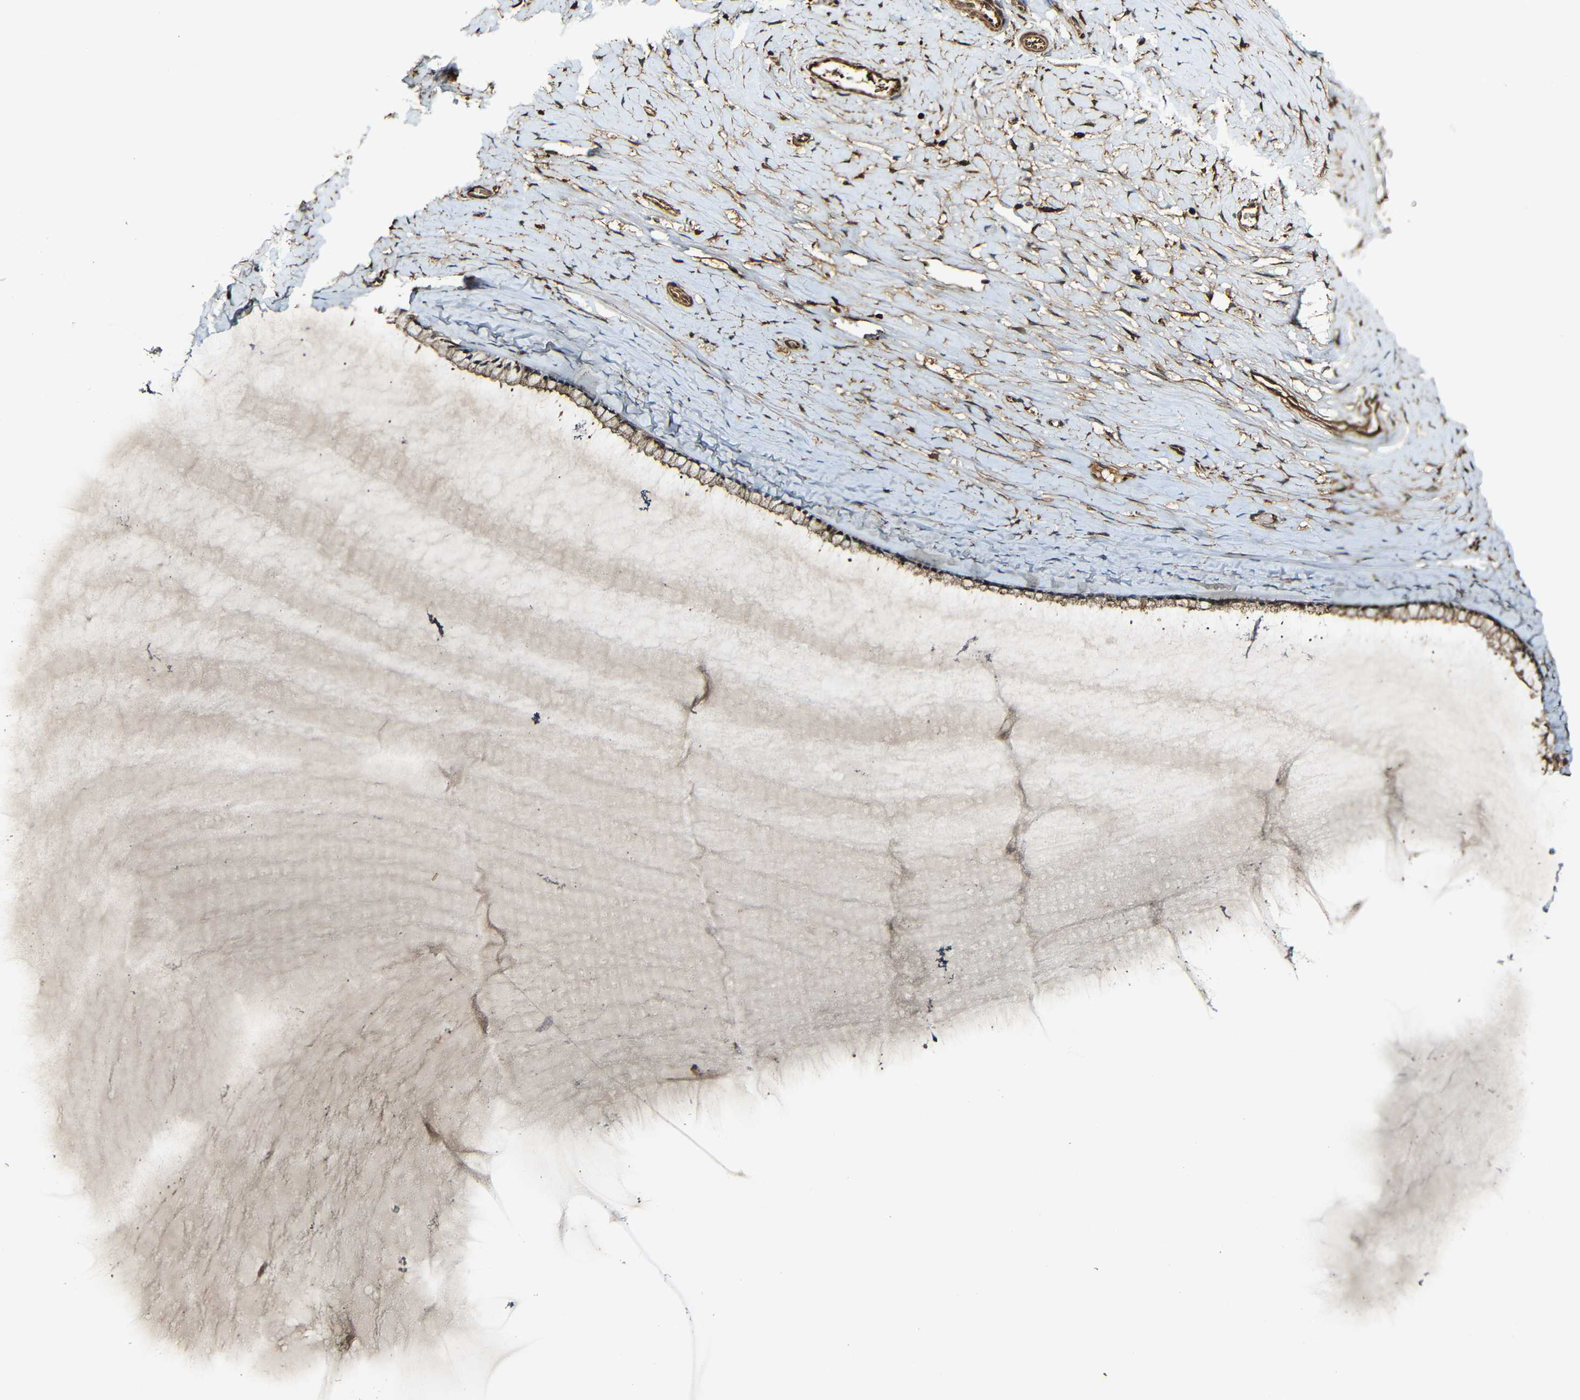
{"staining": {"intensity": "moderate", "quantity": ">75%", "location": "cytoplasmic/membranous"}, "tissue": "cervix", "cell_type": "Glandular cells", "image_type": "normal", "snomed": [{"axis": "morphology", "description": "Normal tissue, NOS"}, {"axis": "topography", "description": "Cervix"}], "caption": "Immunohistochemistry (IHC) micrograph of benign cervix: human cervix stained using immunohistochemistry shows medium levels of moderate protein expression localized specifically in the cytoplasmic/membranous of glandular cells, appearing as a cytoplasmic/membranous brown color.", "gene": "CASP8", "patient": {"sex": "female", "age": 39}}